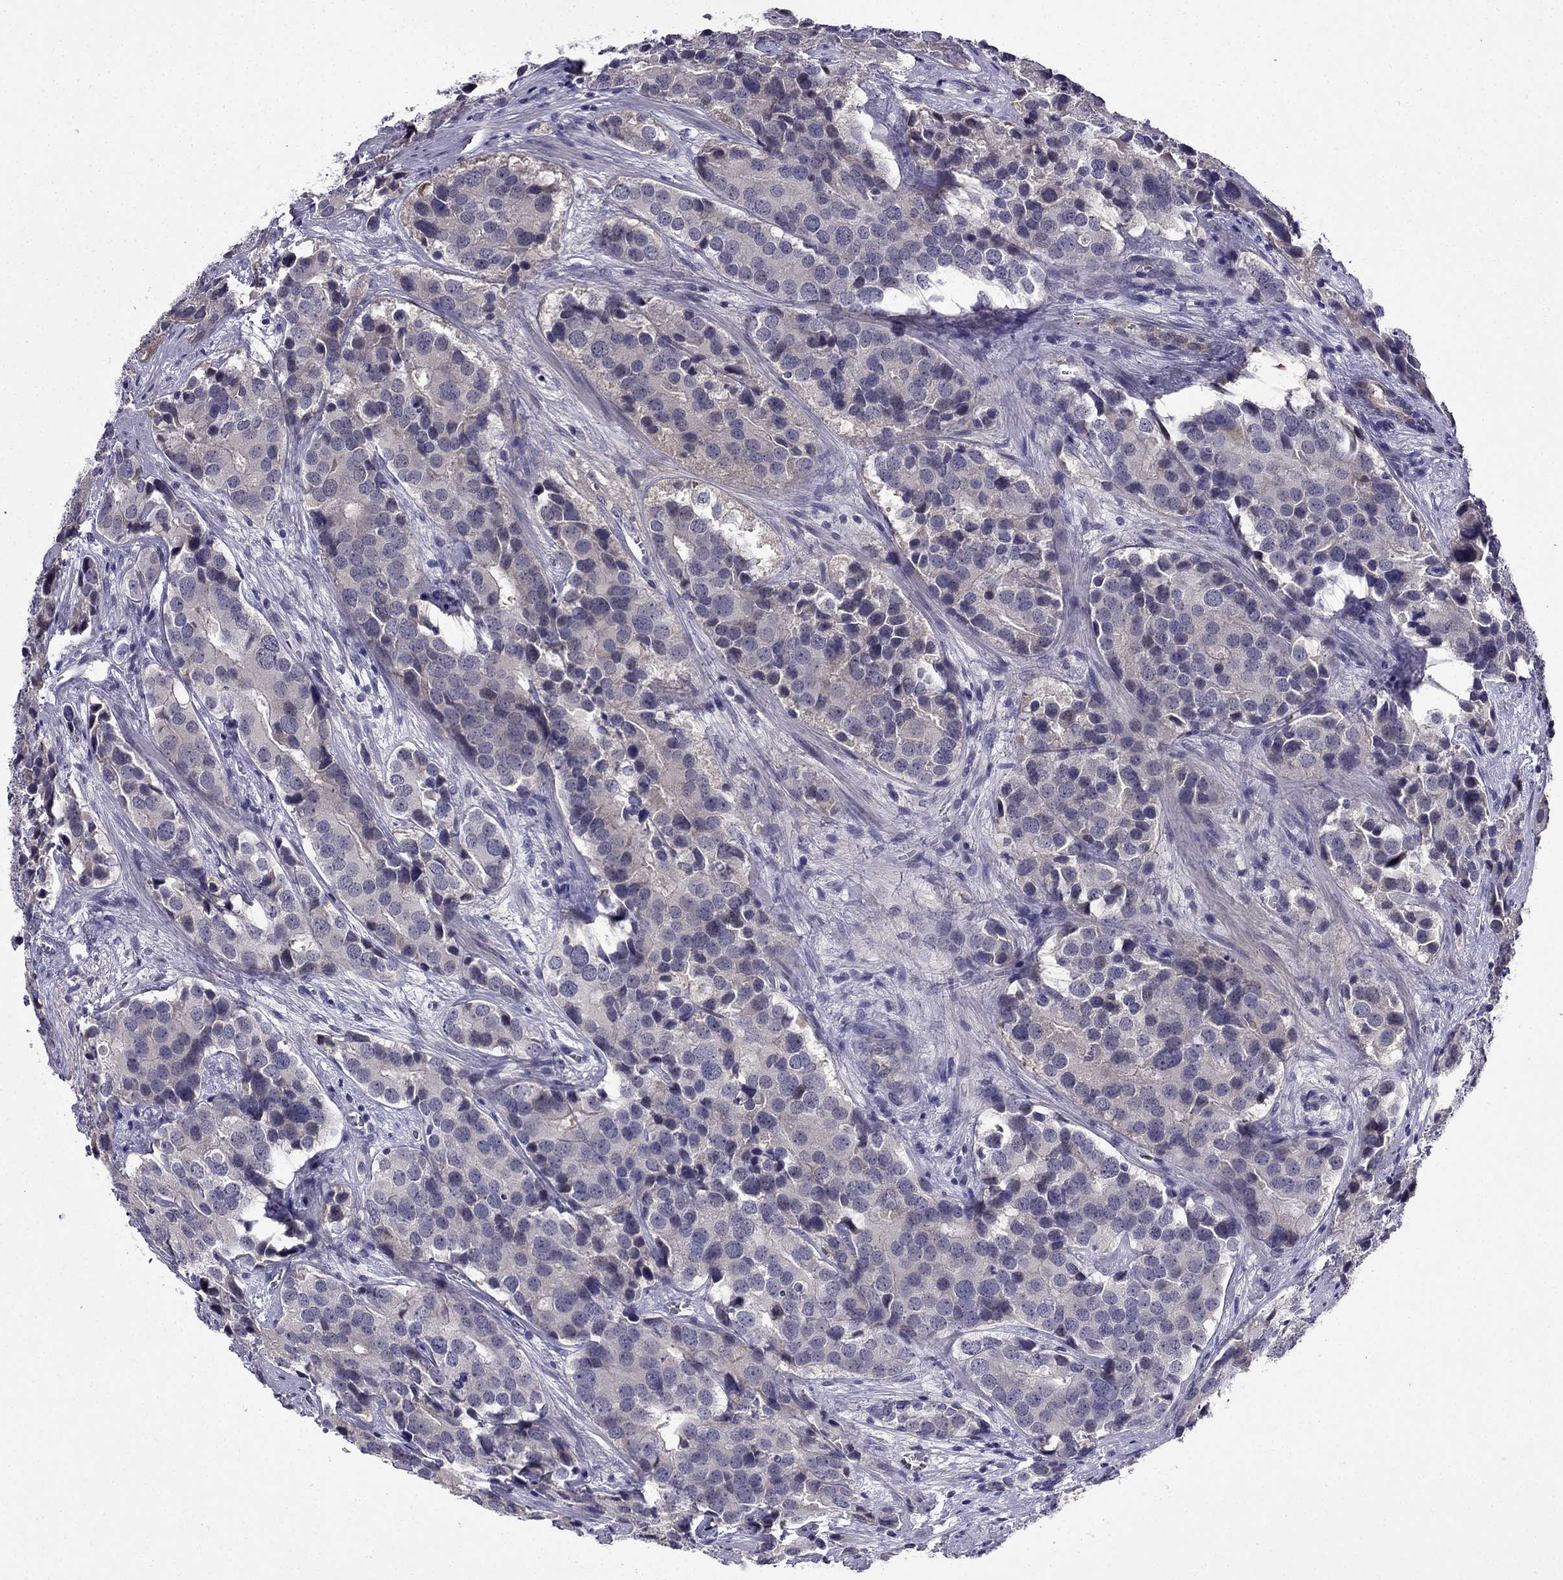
{"staining": {"intensity": "negative", "quantity": "none", "location": "none"}, "tissue": "prostate cancer", "cell_type": "Tumor cells", "image_type": "cancer", "snomed": [{"axis": "morphology", "description": "Adenocarcinoma, NOS"}, {"axis": "topography", "description": "Prostate and seminal vesicle, NOS"}], "caption": "Immunohistochemistry (IHC) photomicrograph of human prostate adenocarcinoma stained for a protein (brown), which reveals no positivity in tumor cells. (DAB IHC with hematoxylin counter stain).", "gene": "PI16", "patient": {"sex": "male", "age": 63}}